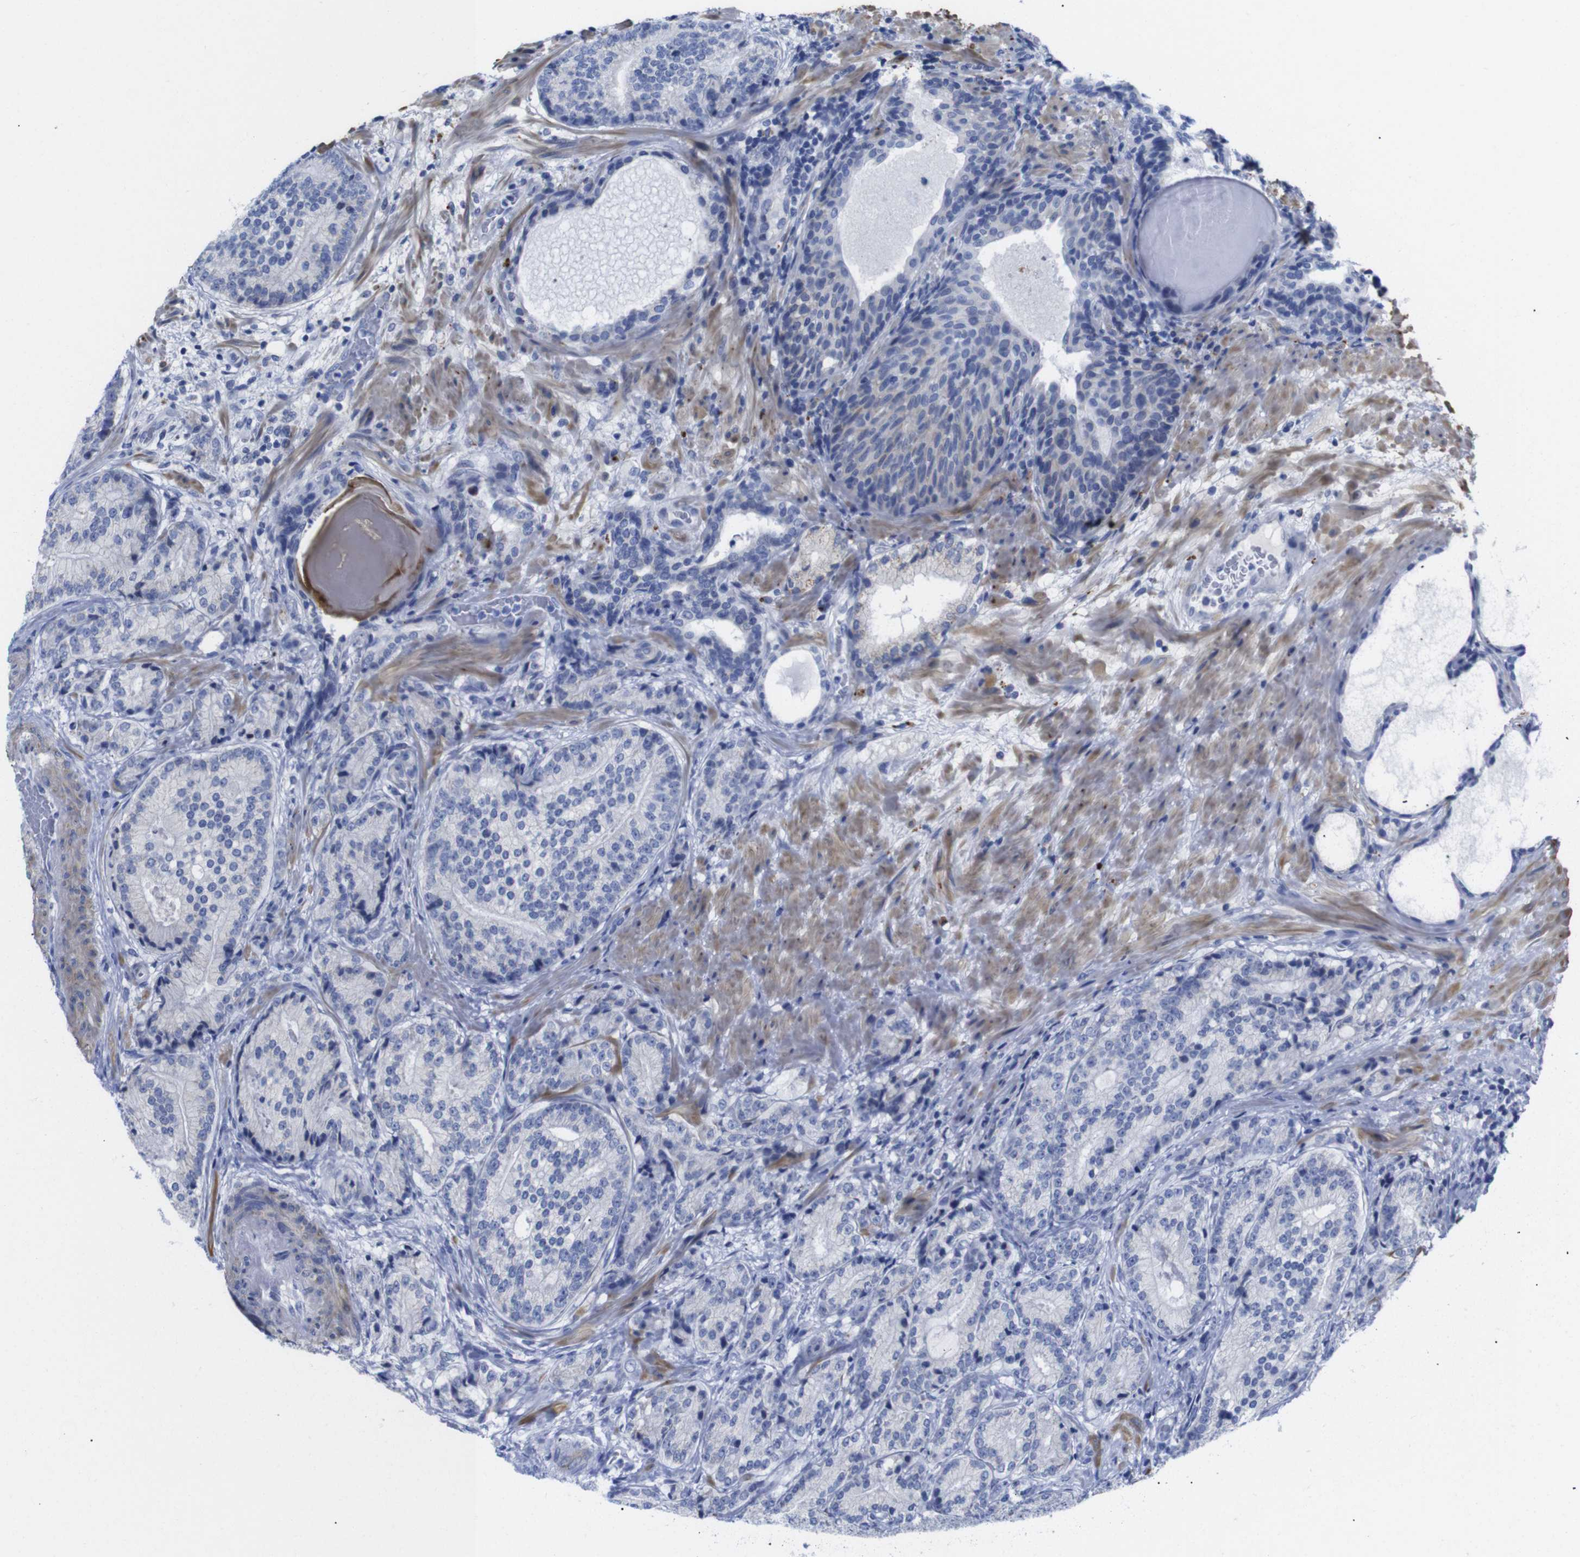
{"staining": {"intensity": "negative", "quantity": "none", "location": "none"}, "tissue": "prostate cancer", "cell_type": "Tumor cells", "image_type": "cancer", "snomed": [{"axis": "morphology", "description": "Adenocarcinoma, High grade"}, {"axis": "topography", "description": "Prostate"}], "caption": "Human prostate adenocarcinoma (high-grade) stained for a protein using IHC exhibits no positivity in tumor cells.", "gene": "LRRC55", "patient": {"sex": "male", "age": 61}}